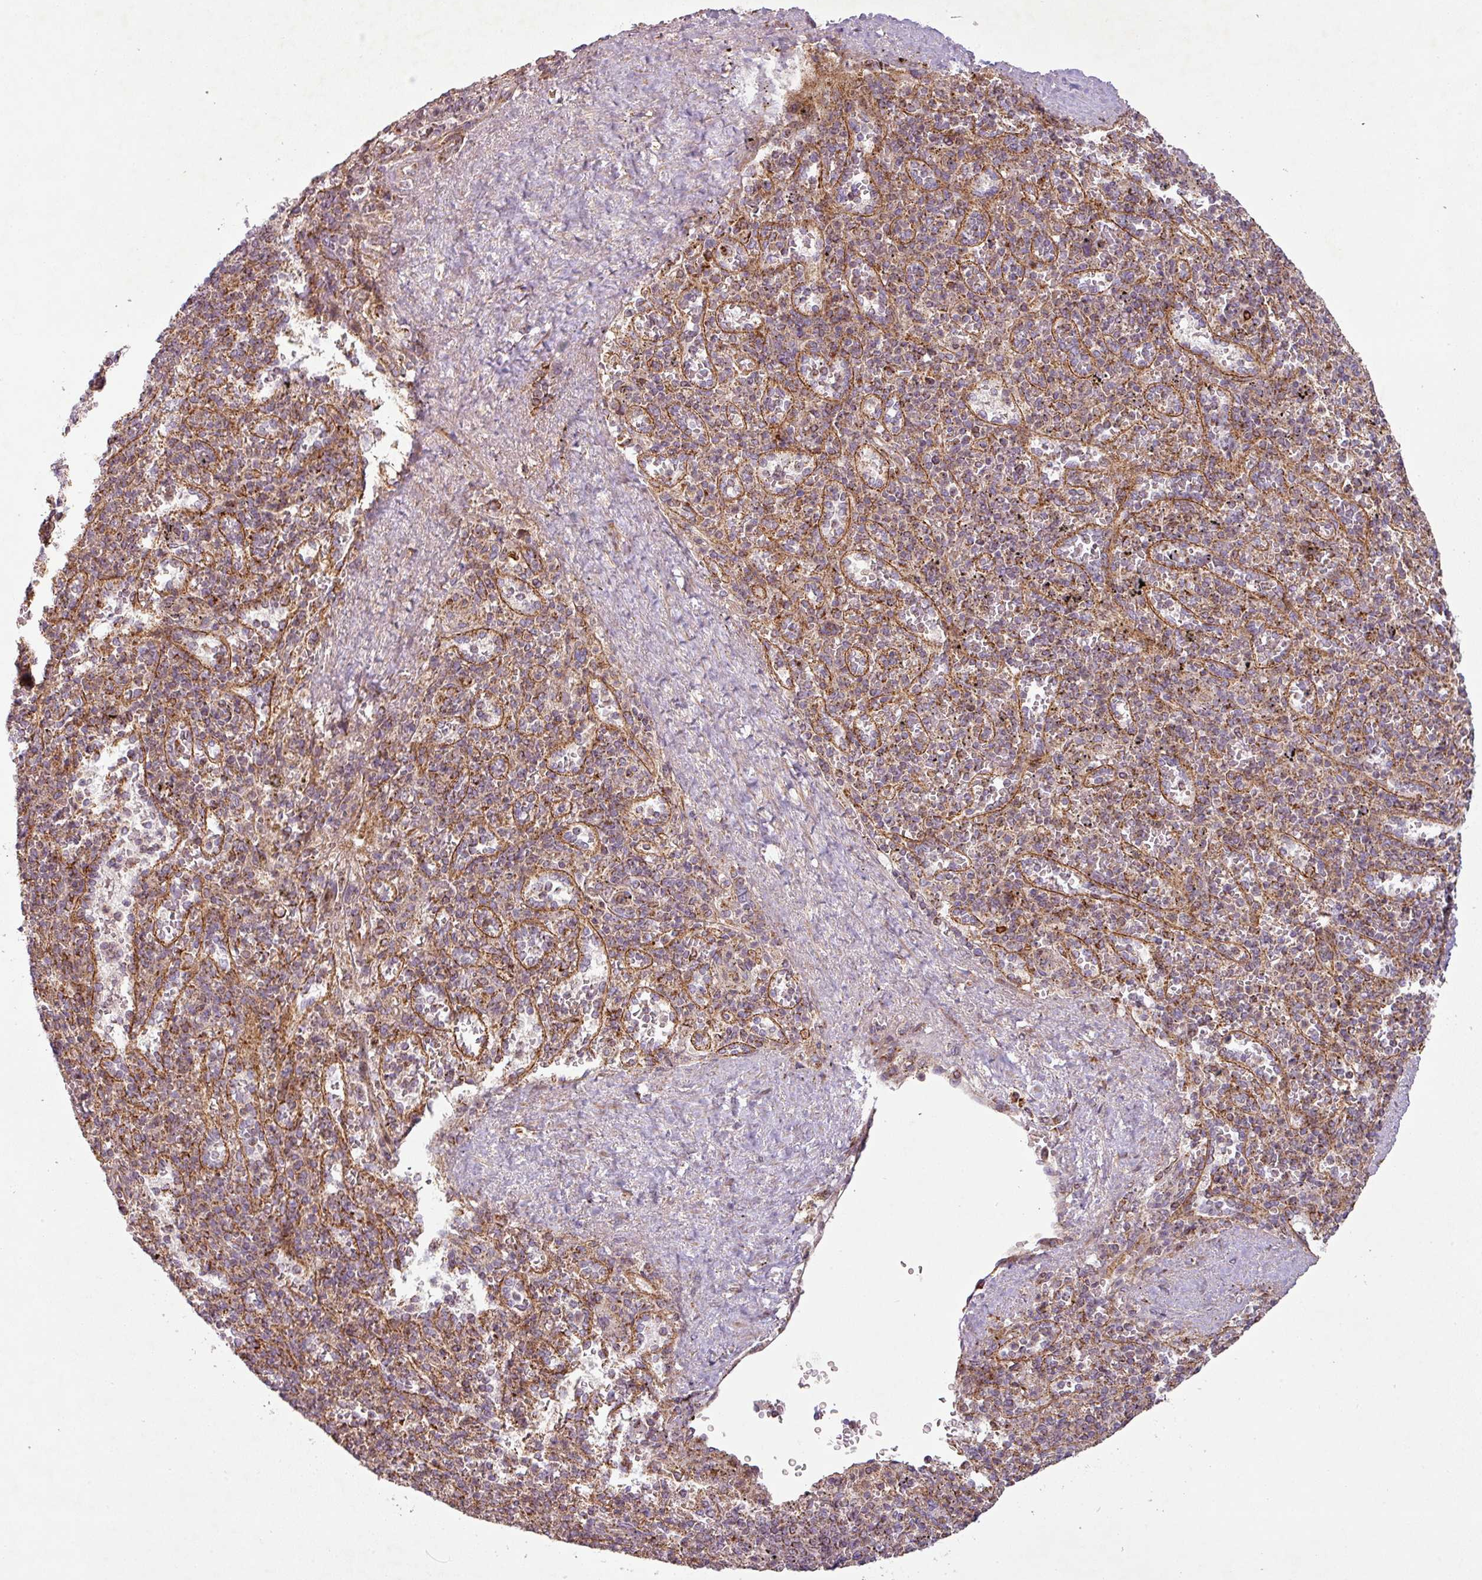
{"staining": {"intensity": "moderate", "quantity": "25%-75%", "location": "cytoplasmic/membranous"}, "tissue": "spleen", "cell_type": "Cells in red pulp", "image_type": "normal", "snomed": [{"axis": "morphology", "description": "Normal tissue, NOS"}, {"axis": "topography", "description": "Spleen"}], "caption": "Spleen stained for a protein (brown) reveals moderate cytoplasmic/membranous positive staining in approximately 25%-75% of cells in red pulp.", "gene": "GPD2", "patient": {"sex": "male", "age": 82}}